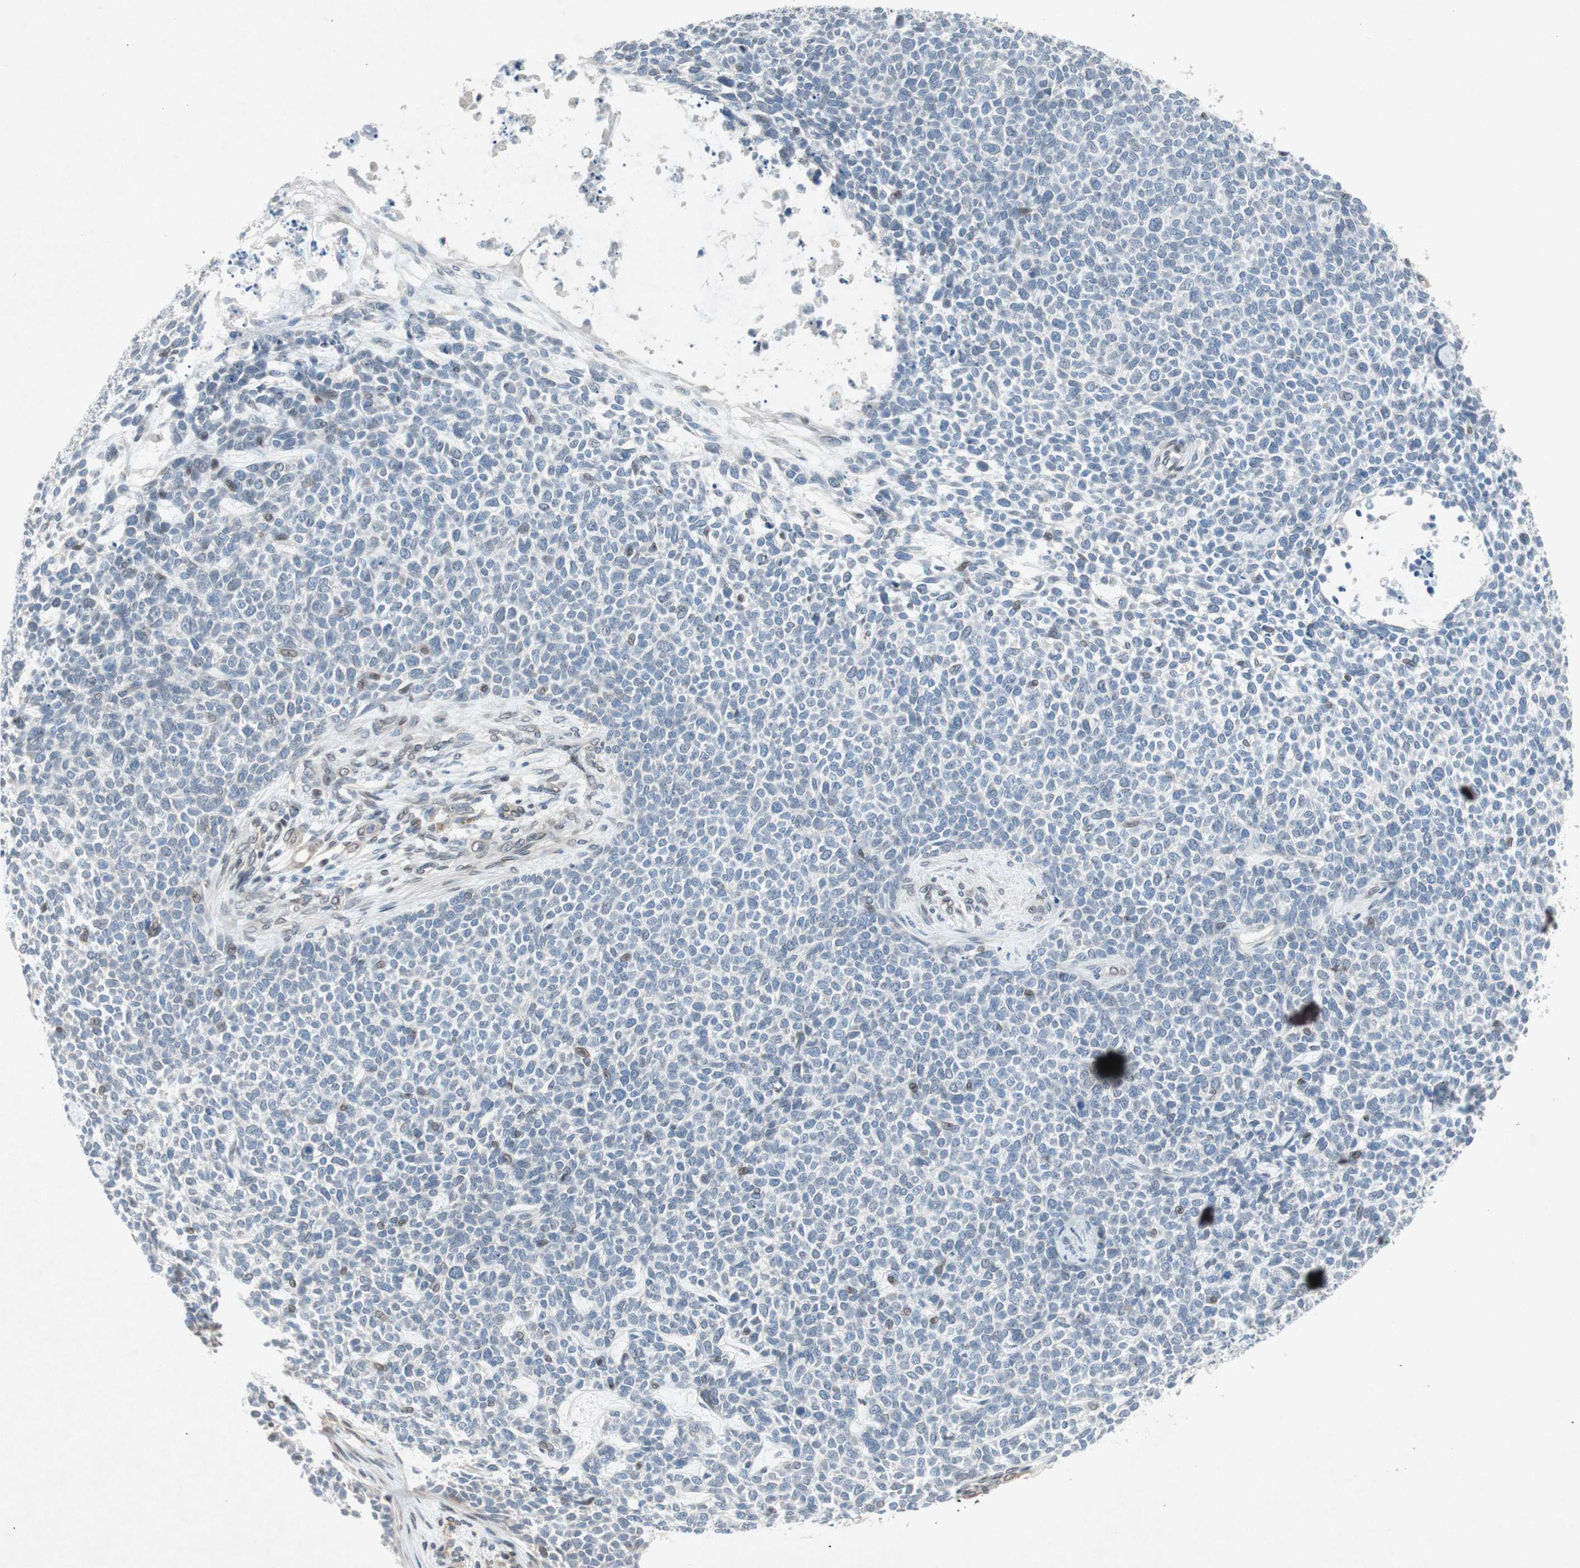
{"staining": {"intensity": "weak", "quantity": "<25%", "location": "cytoplasmic/membranous,nuclear"}, "tissue": "skin cancer", "cell_type": "Tumor cells", "image_type": "cancer", "snomed": [{"axis": "morphology", "description": "Basal cell carcinoma"}, {"axis": "topography", "description": "Skin"}], "caption": "An immunohistochemistry (IHC) histopathology image of skin cancer is shown. There is no staining in tumor cells of skin cancer. (Immunohistochemistry, brightfield microscopy, high magnification).", "gene": "ARNT2", "patient": {"sex": "female", "age": 84}}